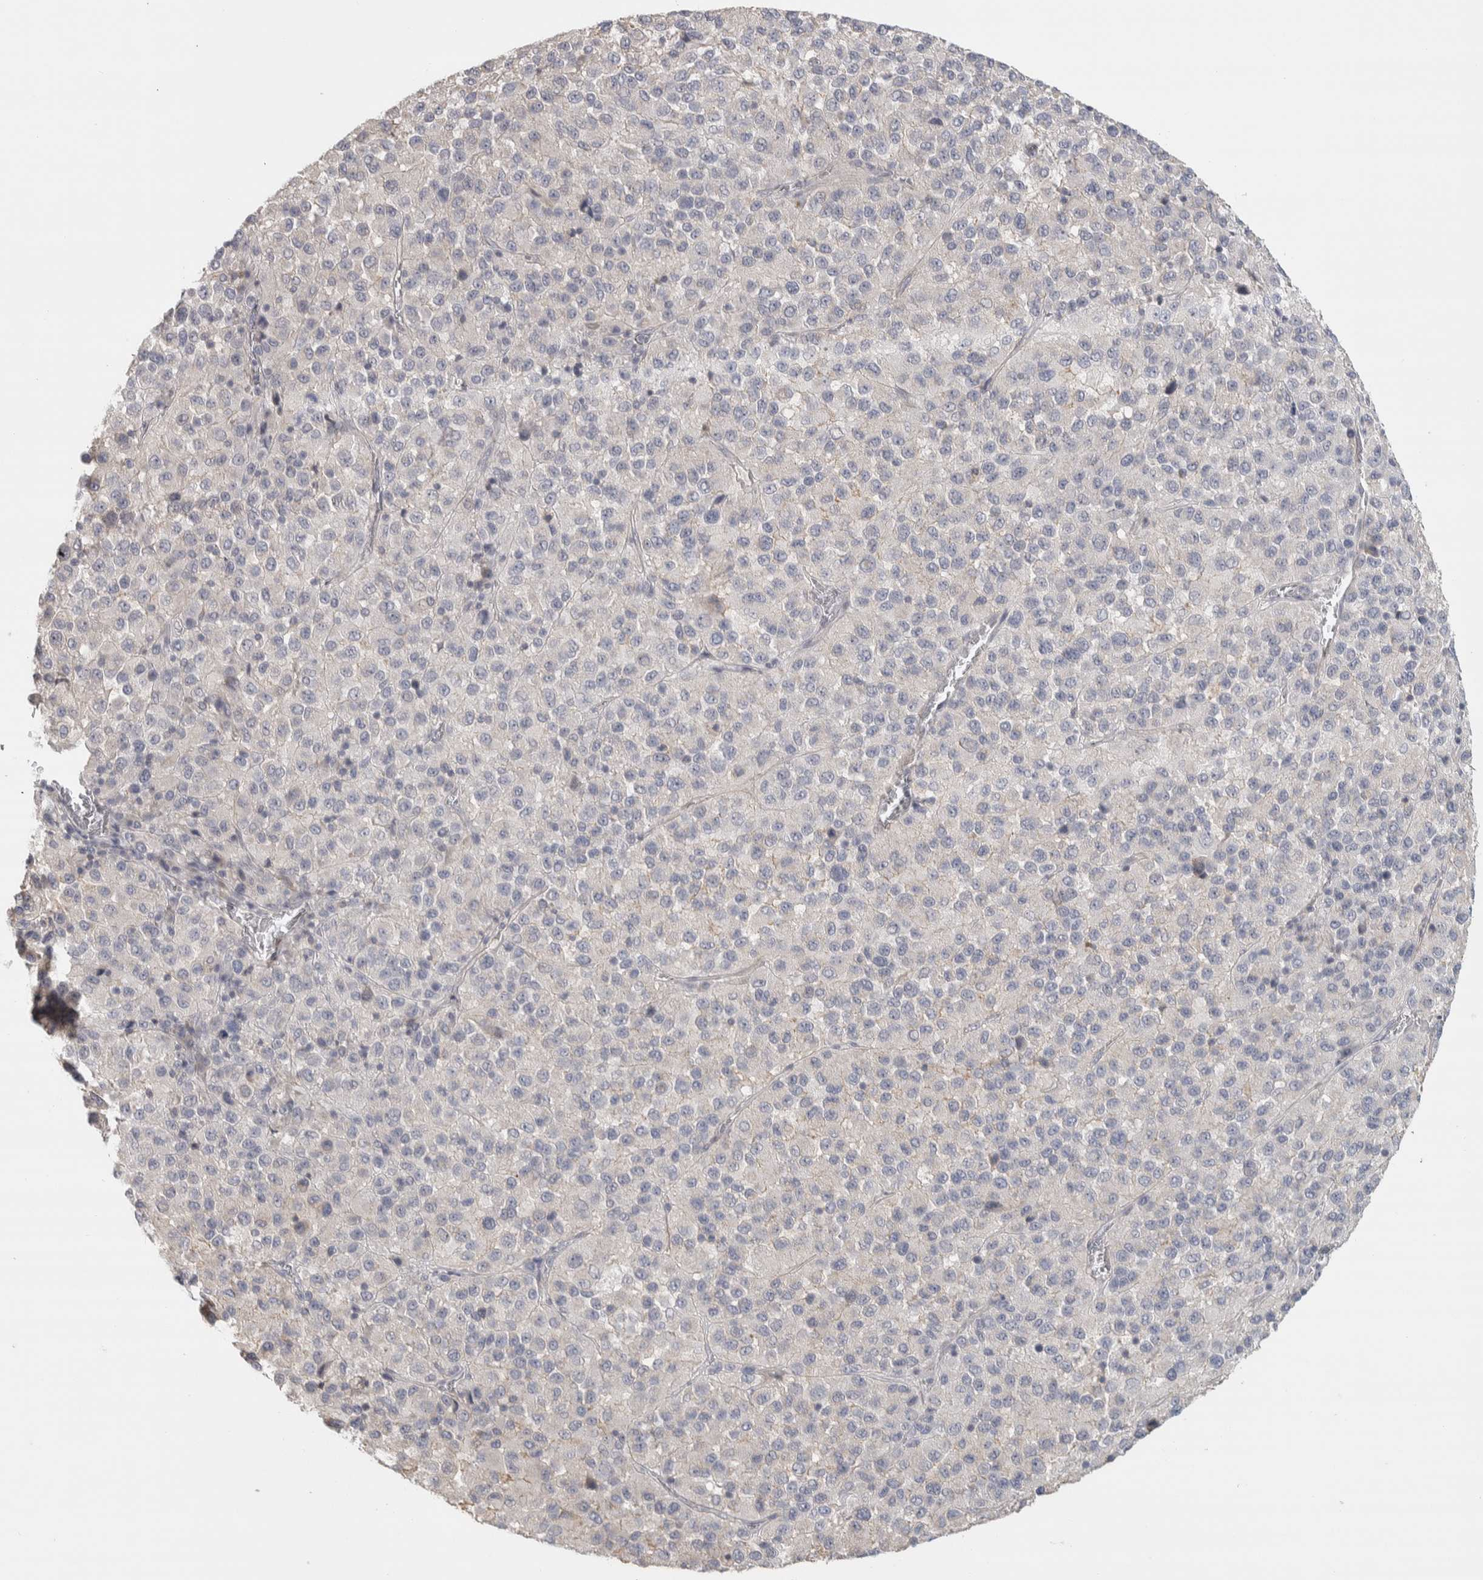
{"staining": {"intensity": "negative", "quantity": "none", "location": "none"}, "tissue": "melanoma", "cell_type": "Tumor cells", "image_type": "cancer", "snomed": [{"axis": "morphology", "description": "Malignant melanoma, Metastatic site"}, {"axis": "topography", "description": "Lung"}], "caption": "Immunohistochemistry of malignant melanoma (metastatic site) reveals no staining in tumor cells.", "gene": "DCXR", "patient": {"sex": "male", "age": 64}}